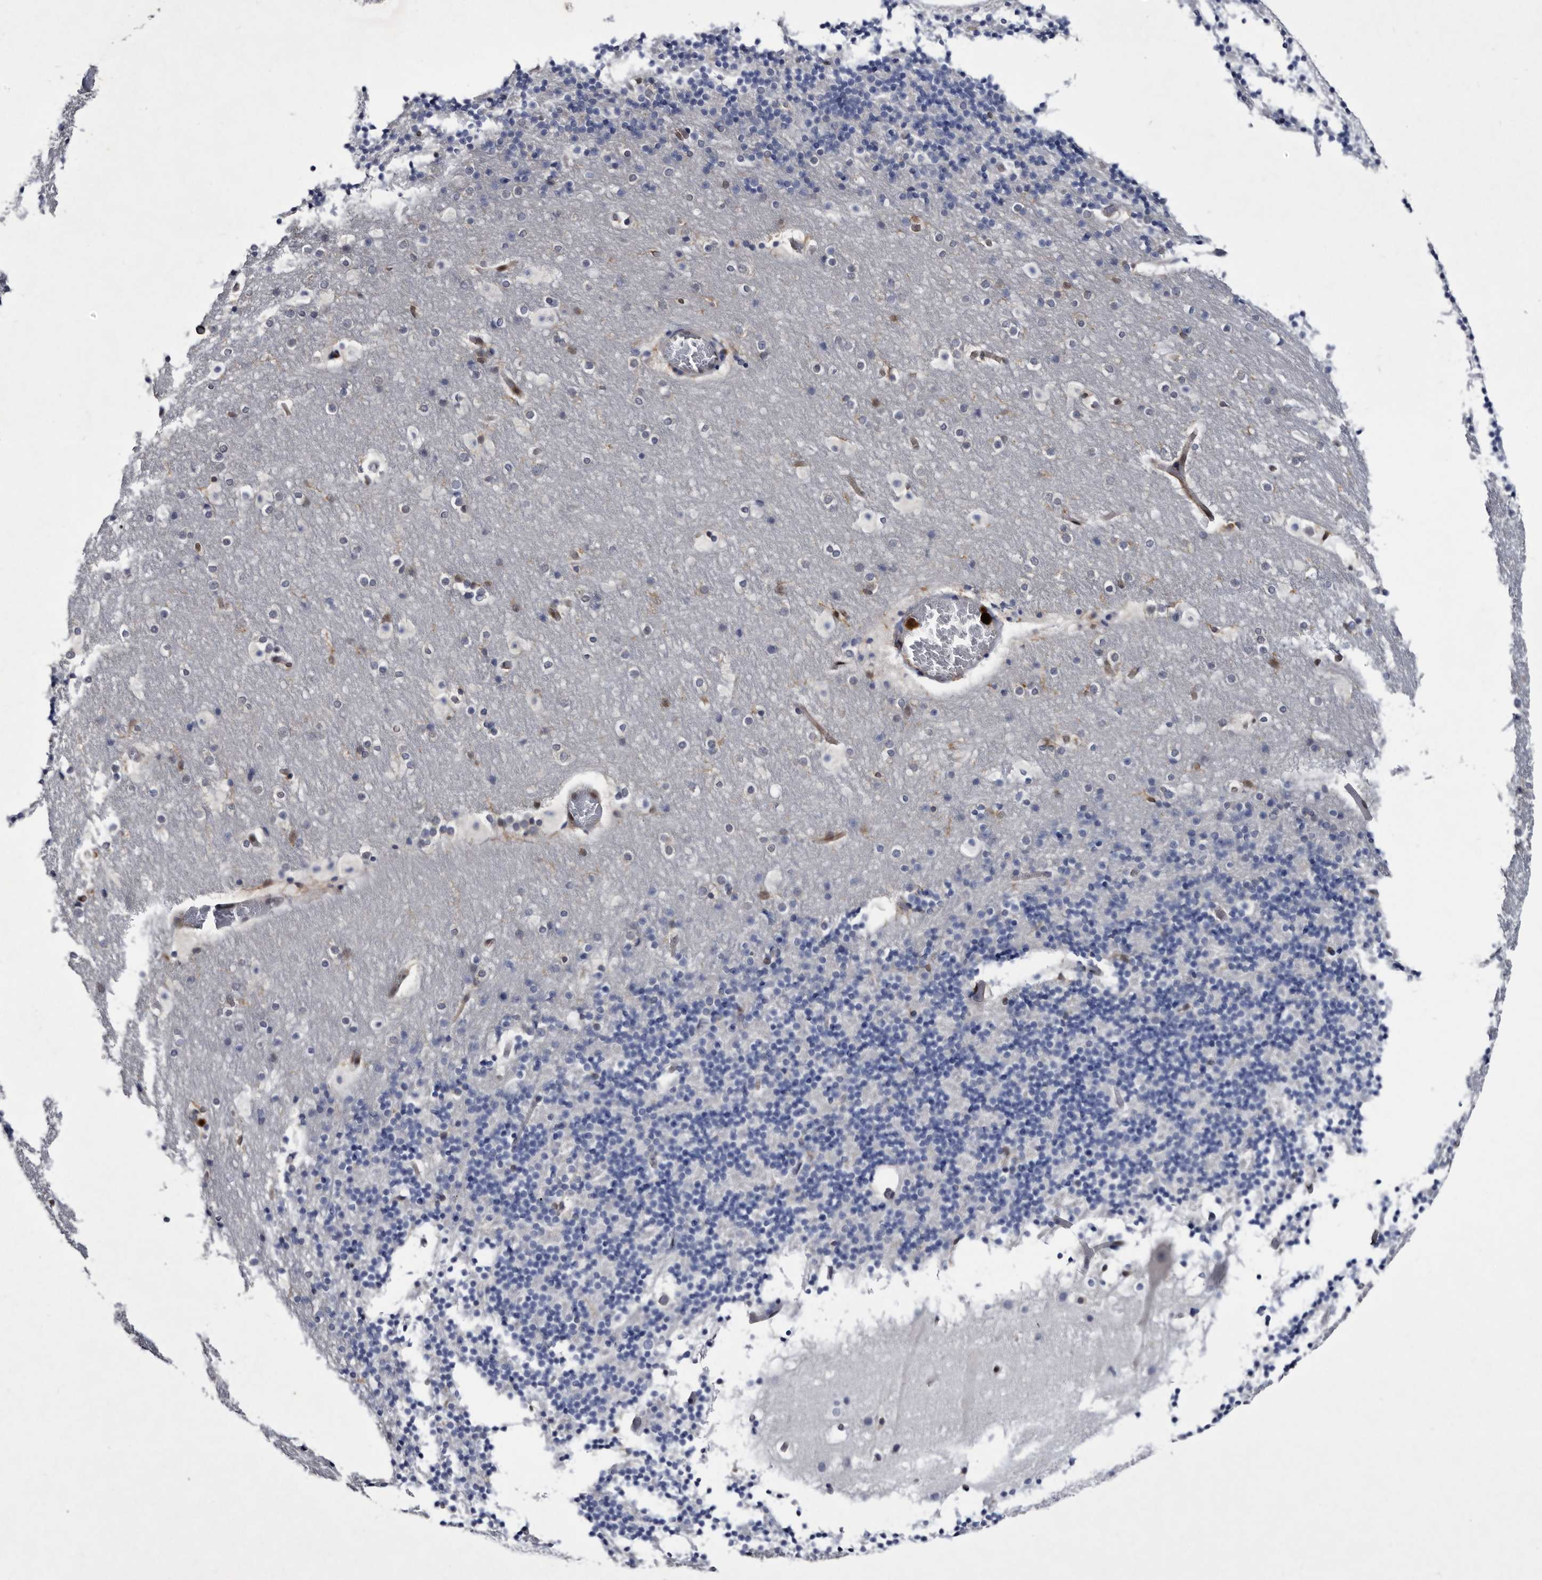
{"staining": {"intensity": "negative", "quantity": "none", "location": "none"}, "tissue": "cerebellum", "cell_type": "Cells in granular layer", "image_type": "normal", "snomed": [{"axis": "morphology", "description": "Normal tissue, NOS"}, {"axis": "topography", "description": "Cerebellum"}], "caption": "IHC micrograph of normal cerebellum: human cerebellum stained with DAB exhibits no significant protein positivity in cells in granular layer. Nuclei are stained in blue.", "gene": "SERPINB8", "patient": {"sex": "male", "age": 57}}